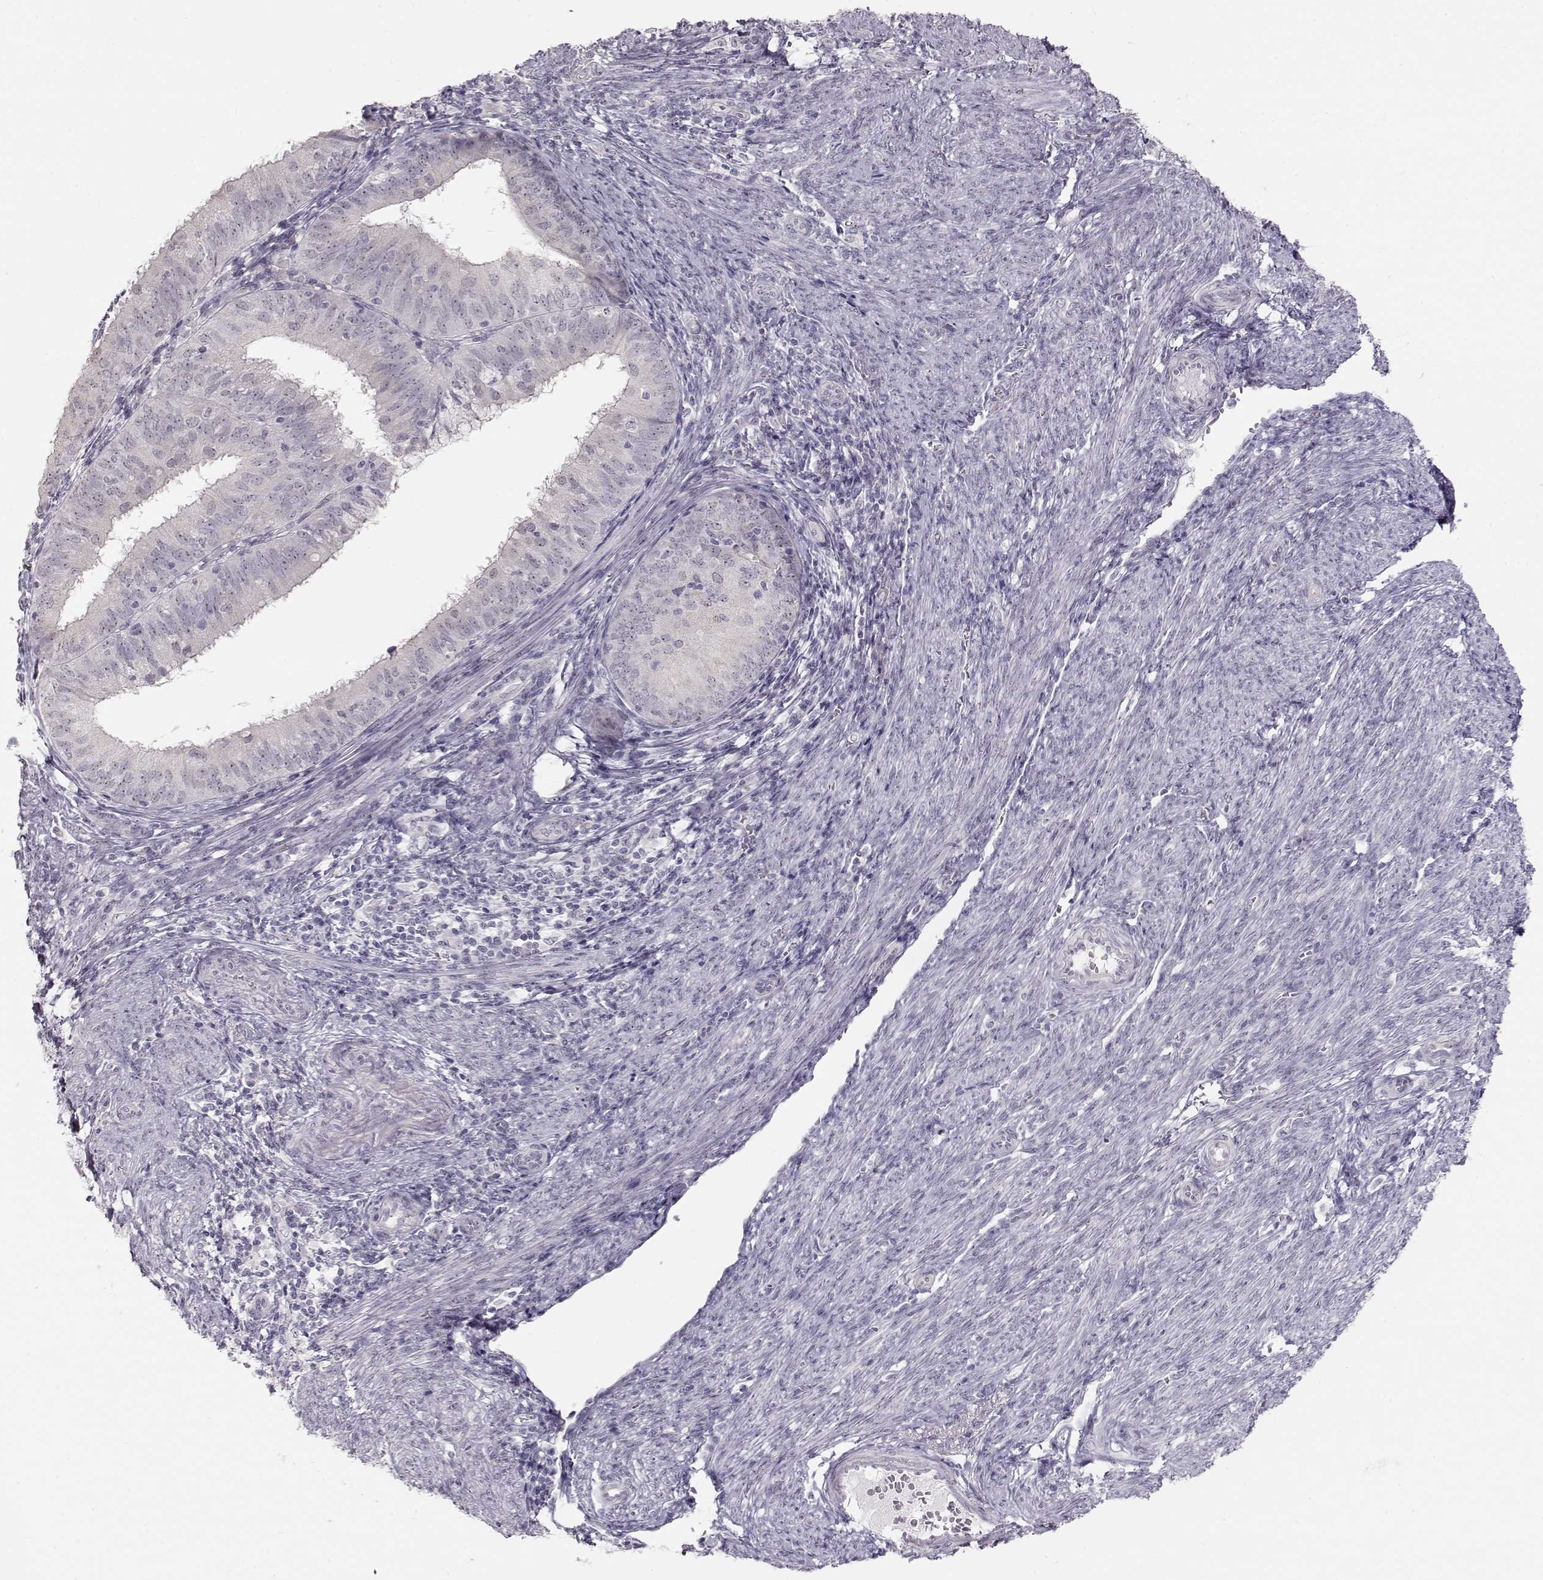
{"staining": {"intensity": "negative", "quantity": "none", "location": "none"}, "tissue": "endometrial cancer", "cell_type": "Tumor cells", "image_type": "cancer", "snomed": [{"axis": "morphology", "description": "Adenocarcinoma, NOS"}, {"axis": "topography", "description": "Endometrium"}], "caption": "Tumor cells are negative for brown protein staining in endometrial cancer (adenocarcinoma).", "gene": "FAM205A", "patient": {"sex": "female", "age": 57}}